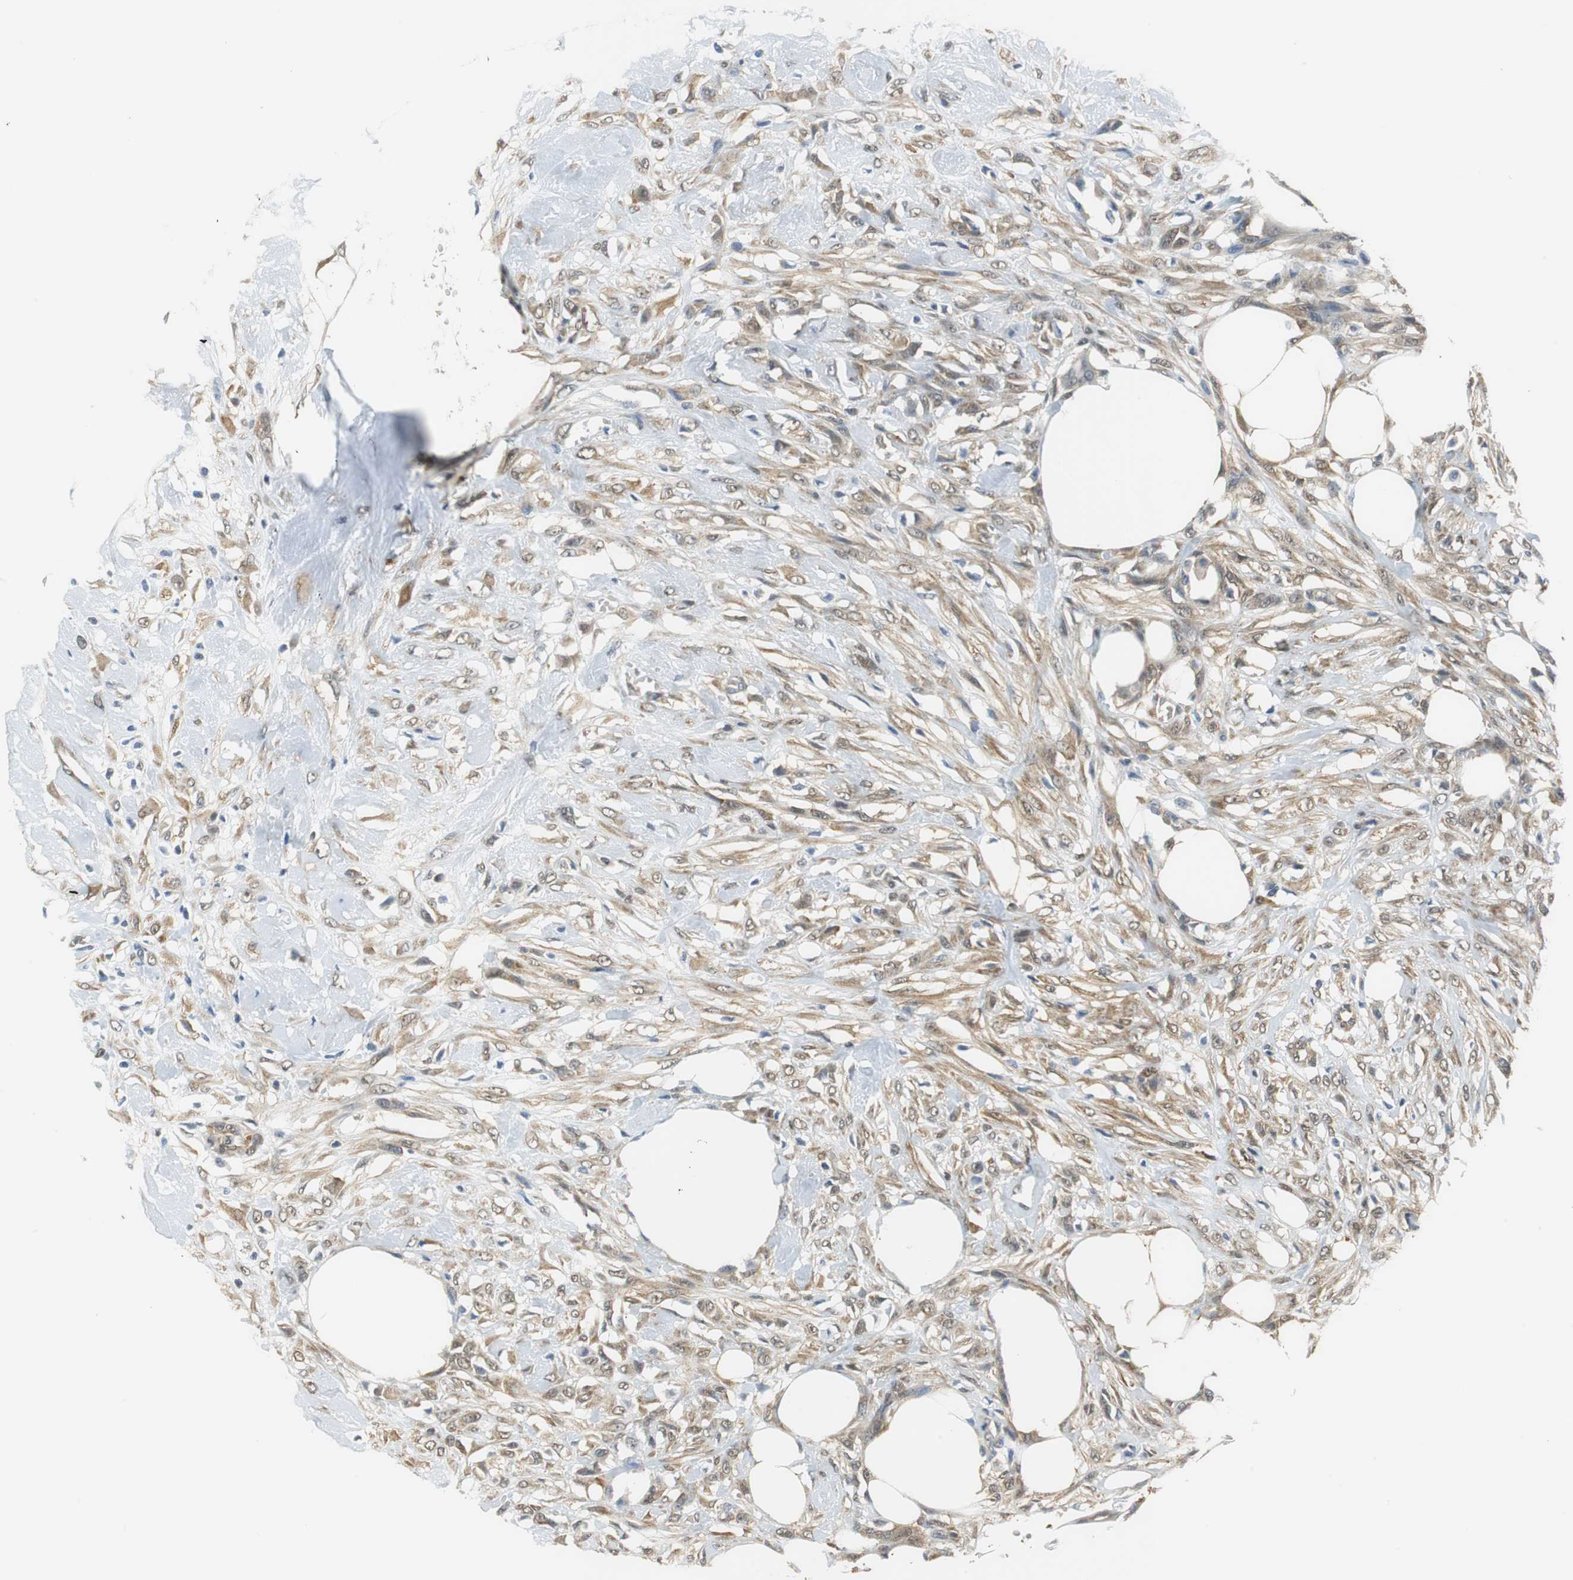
{"staining": {"intensity": "moderate", "quantity": ">75%", "location": "cytoplasmic/membranous,nuclear"}, "tissue": "skin cancer", "cell_type": "Tumor cells", "image_type": "cancer", "snomed": [{"axis": "morphology", "description": "Normal tissue, NOS"}, {"axis": "morphology", "description": "Squamous cell carcinoma, NOS"}, {"axis": "topography", "description": "Skin"}], "caption": "This is an image of immunohistochemistry staining of skin cancer (squamous cell carcinoma), which shows moderate expression in the cytoplasmic/membranous and nuclear of tumor cells.", "gene": "UBQLN2", "patient": {"sex": "female", "age": 59}}